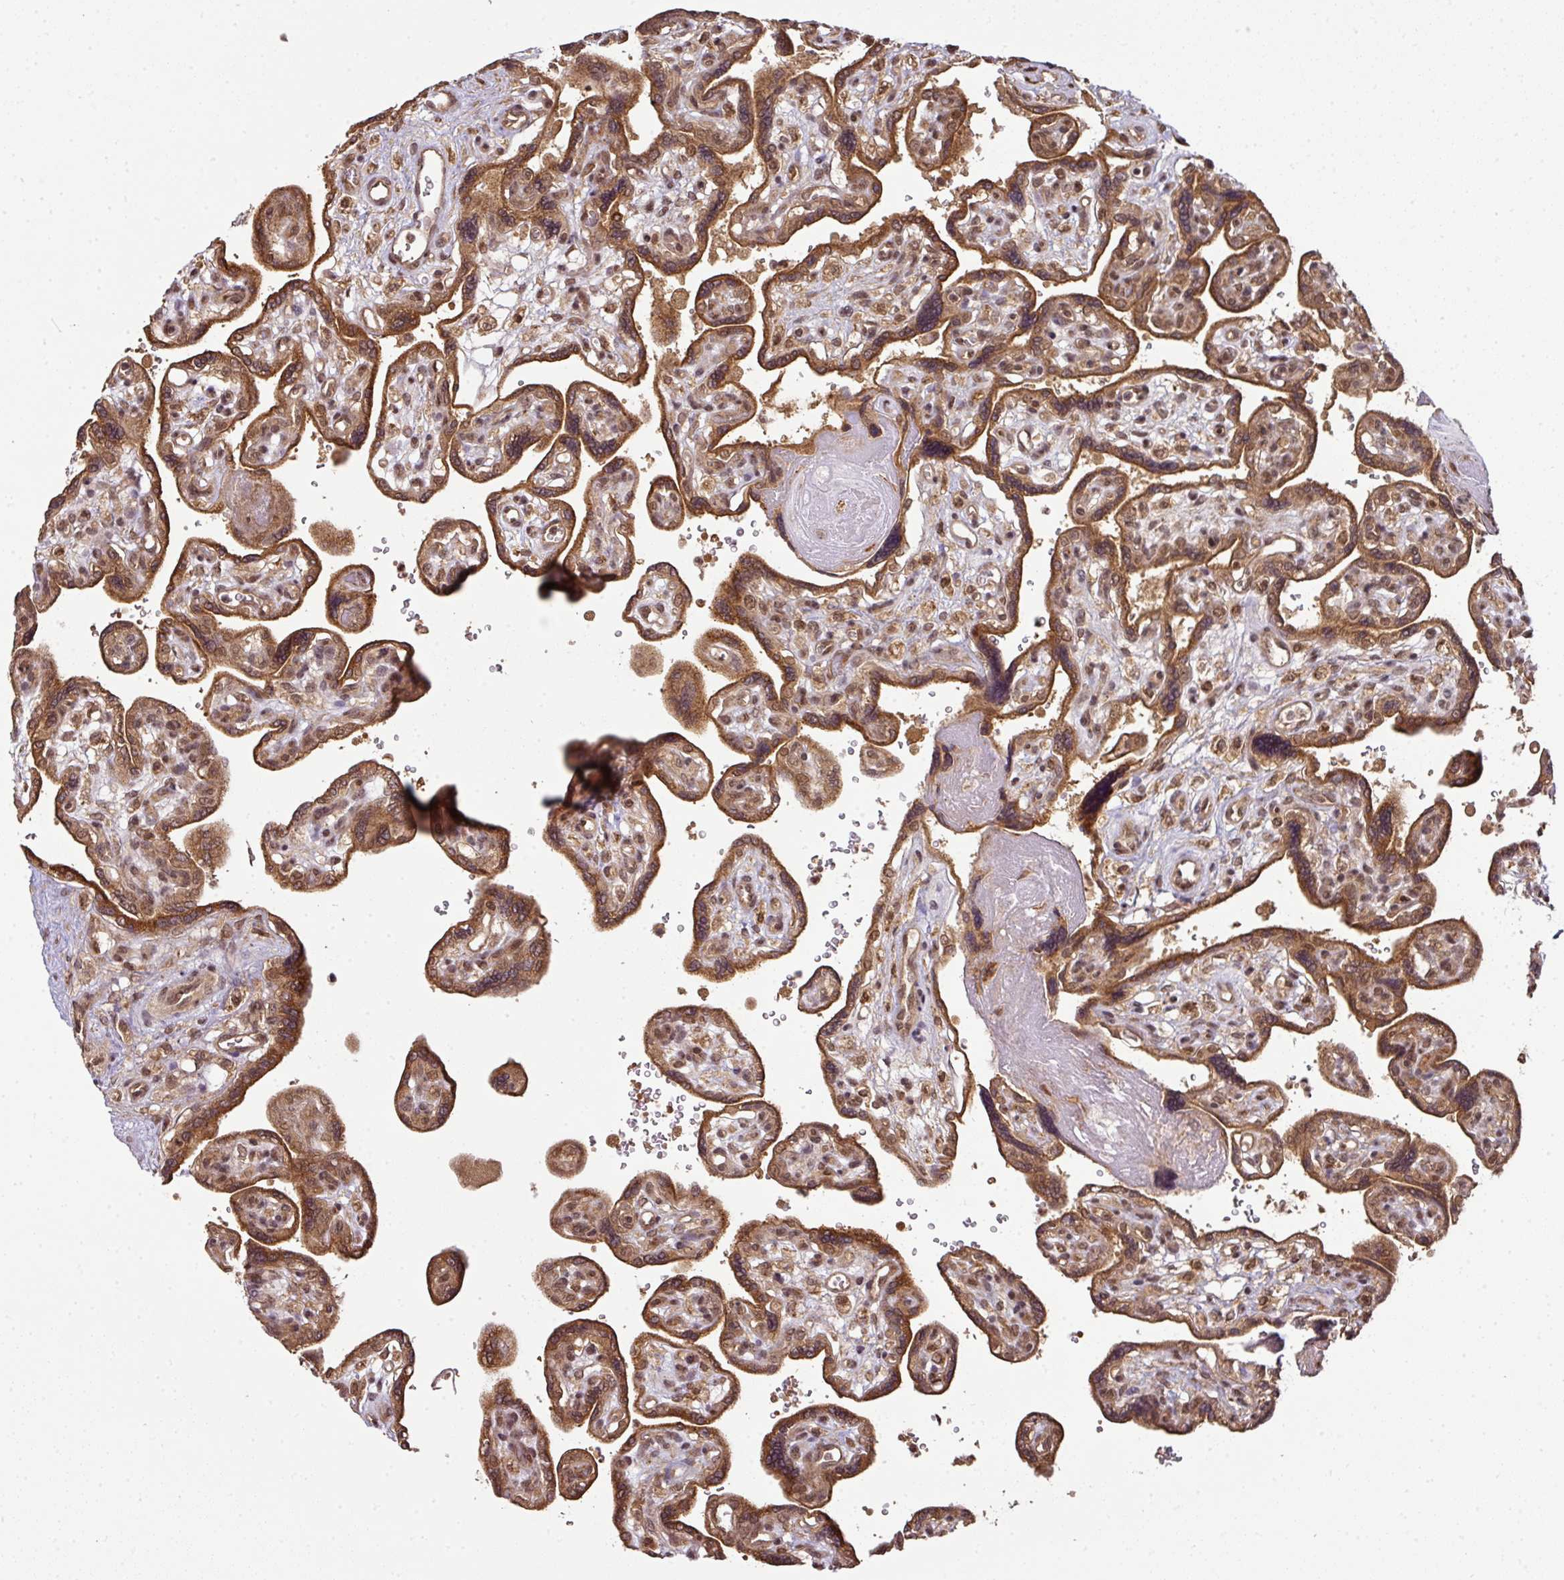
{"staining": {"intensity": "moderate", "quantity": ">75%", "location": "cytoplasmic/membranous,nuclear"}, "tissue": "placenta", "cell_type": "Decidual cells", "image_type": "normal", "snomed": [{"axis": "morphology", "description": "Normal tissue, NOS"}, {"axis": "topography", "description": "Placenta"}], "caption": "Normal placenta shows moderate cytoplasmic/membranous,nuclear positivity in about >75% of decidual cells (Stains: DAB in brown, nuclei in blue, Microscopy: brightfield microscopy at high magnification)..", "gene": "ANKRD18A", "patient": {"sex": "female", "age": 39}}